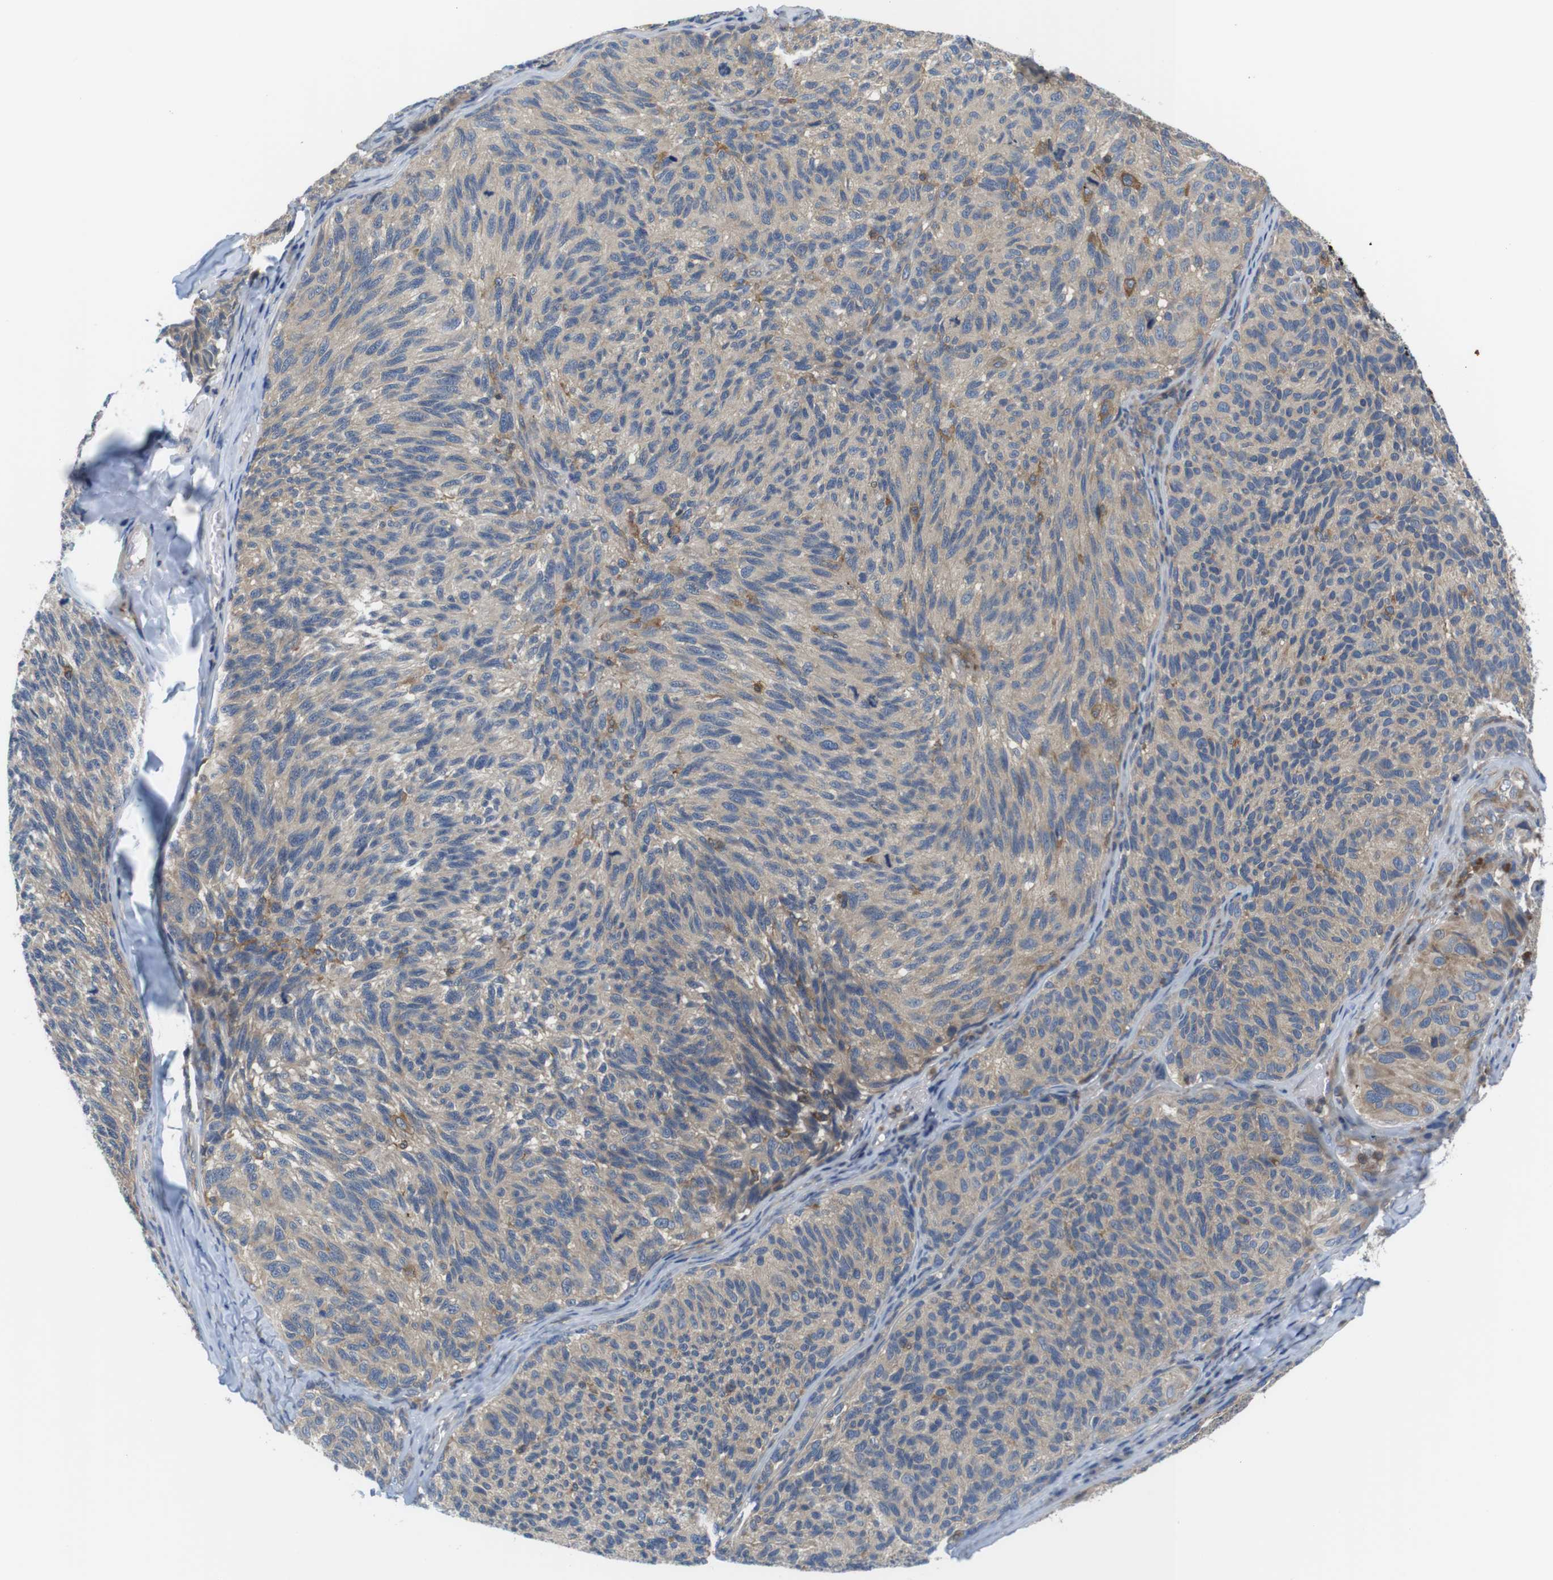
{"staining": {"intensity": "weak", "quantity": ">75%", "location": "cytoplasmic/membranous"}, "tissue": "melanoma", "cell_type": "Tumor cells", "image_type": "cancer", "snomed": [{"axis": "morphology", "description": "Malignant melanoma, NOS"}, {"axis": "topography", "description": "Skin"}], "caption": "Human malignant melanoma stained for a protein (brown) exhibits weak cytoplasmic/membranous positive expression in about >75% of tumor cells.", "gene": "HERPUD2", "patient": {"sex": "female", "age": 73}}